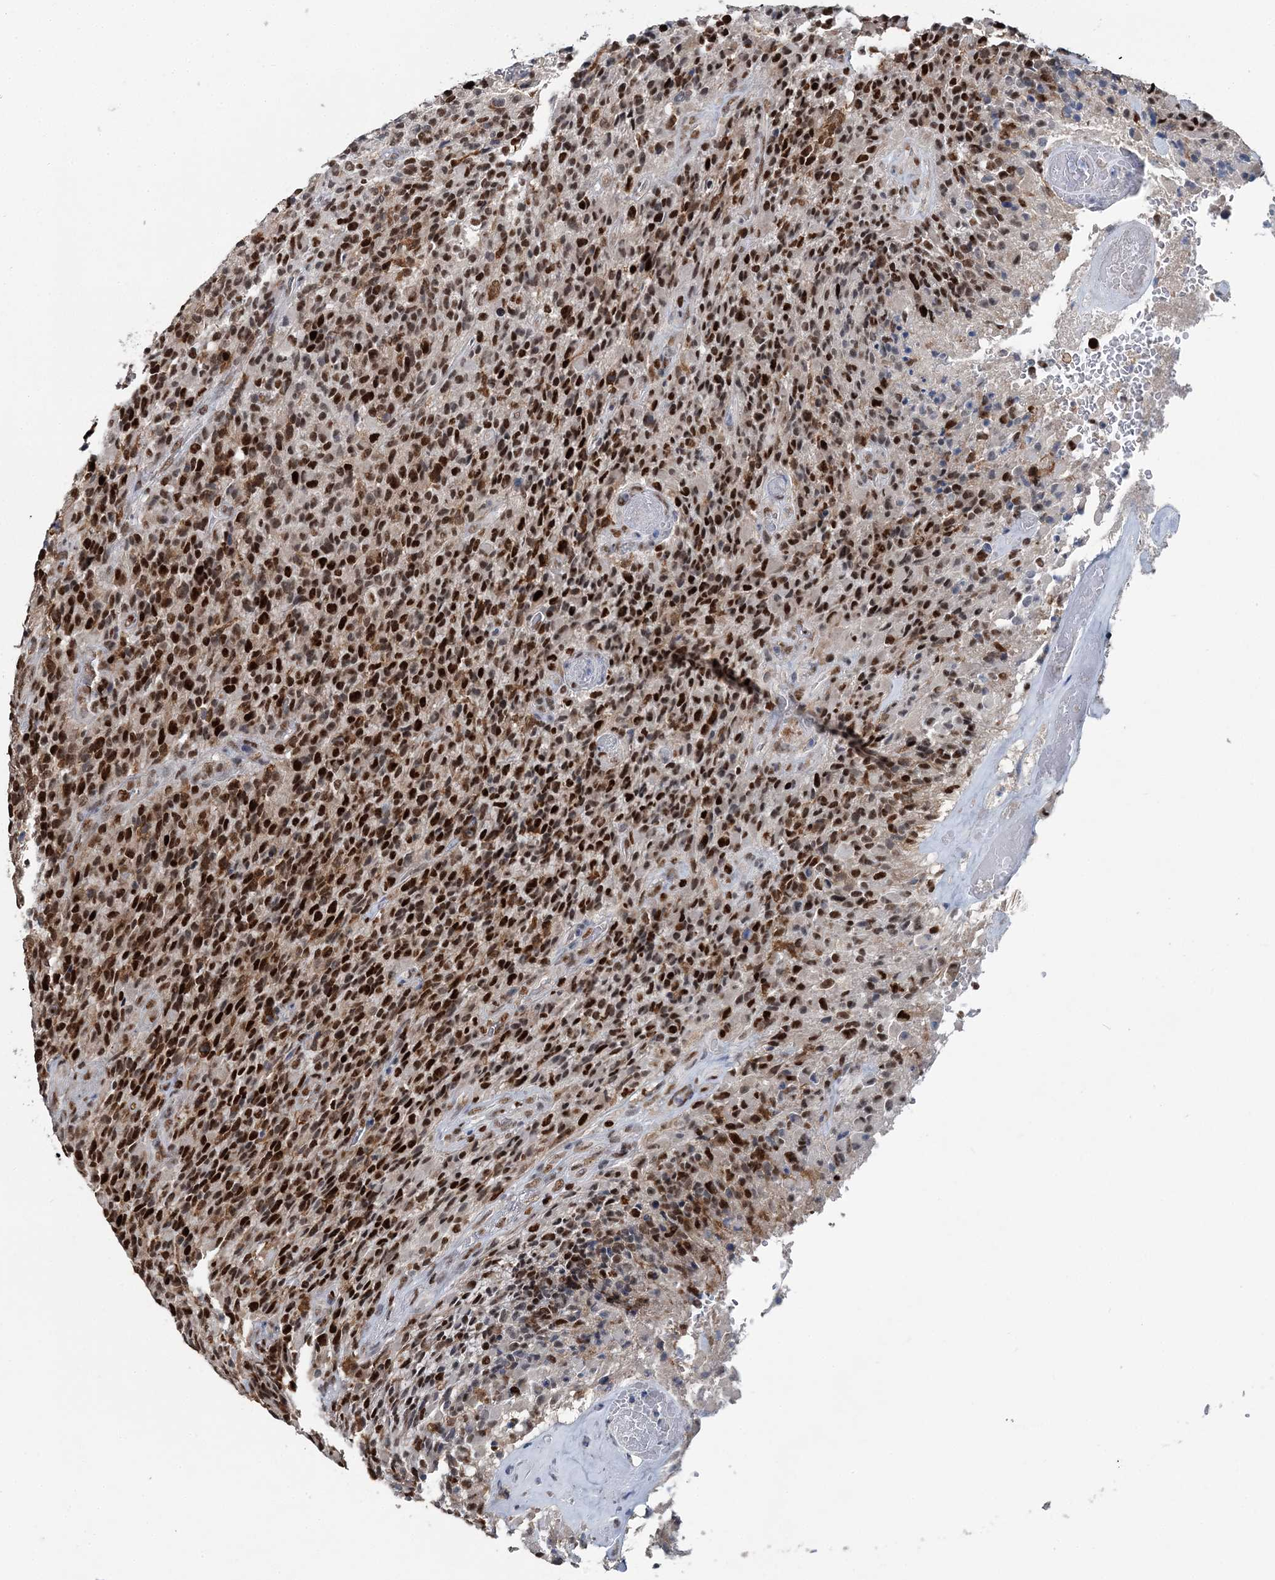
{"staining": {"intensity": "strong", "quantity": ">75%", "location": "nuclear"}, "tissue": "glioma", "cell_type": "Tumor cells", "image_type": "cancer", "snomed": [{"axis": "morphology", "description": "Glioma, malignant, High grade"}, {"axis": "topography", "description": "Brain"}], "caption": "The micrograph reveals immunohistochemical staining of glioma. There is strong nuclear staining is seen in about >75% of tumor cells.", "gene": "HAT1", "patient": {"sex": "male", "age": 71}}